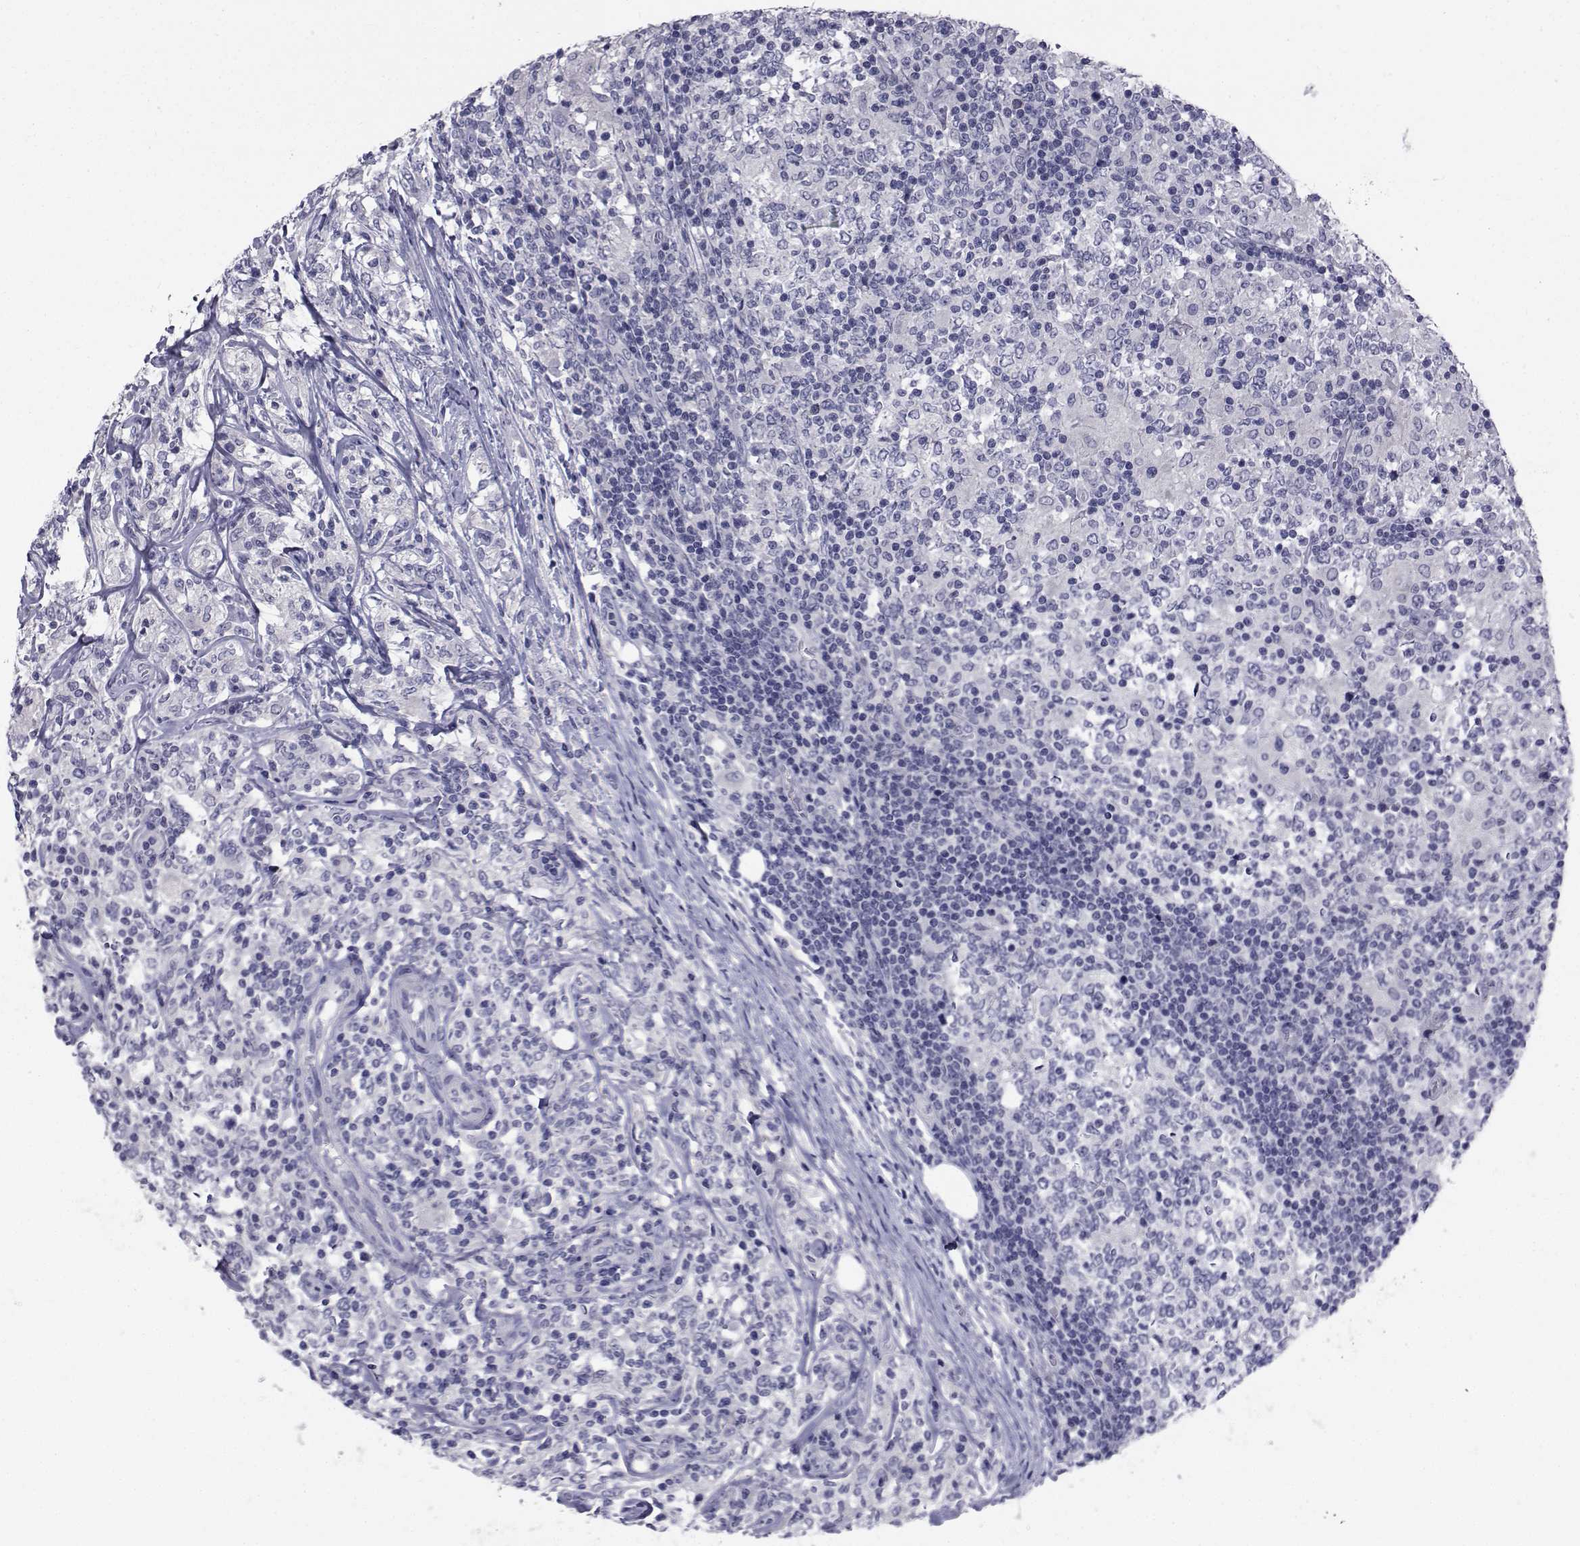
{"staining": {"intensity": "negative", "quantity": "none", "location": "none"}, "tissue": "lymphoma", "cell_type": "Tumor cells", "image_type": "cancer", "snomed": [{"axis": "morphology", "description": "Malignant lymphoma, non-Hodgkin's type, High grade"}, {"axis": "topography", "description": "Lymph node"}], "caption": "Immunohistochemistry (IHC) of human lymphoma demonstrates no expression in tumor cells.", "gene": "CHRNA1", "patient": {"sex": "female", "age": 84}}